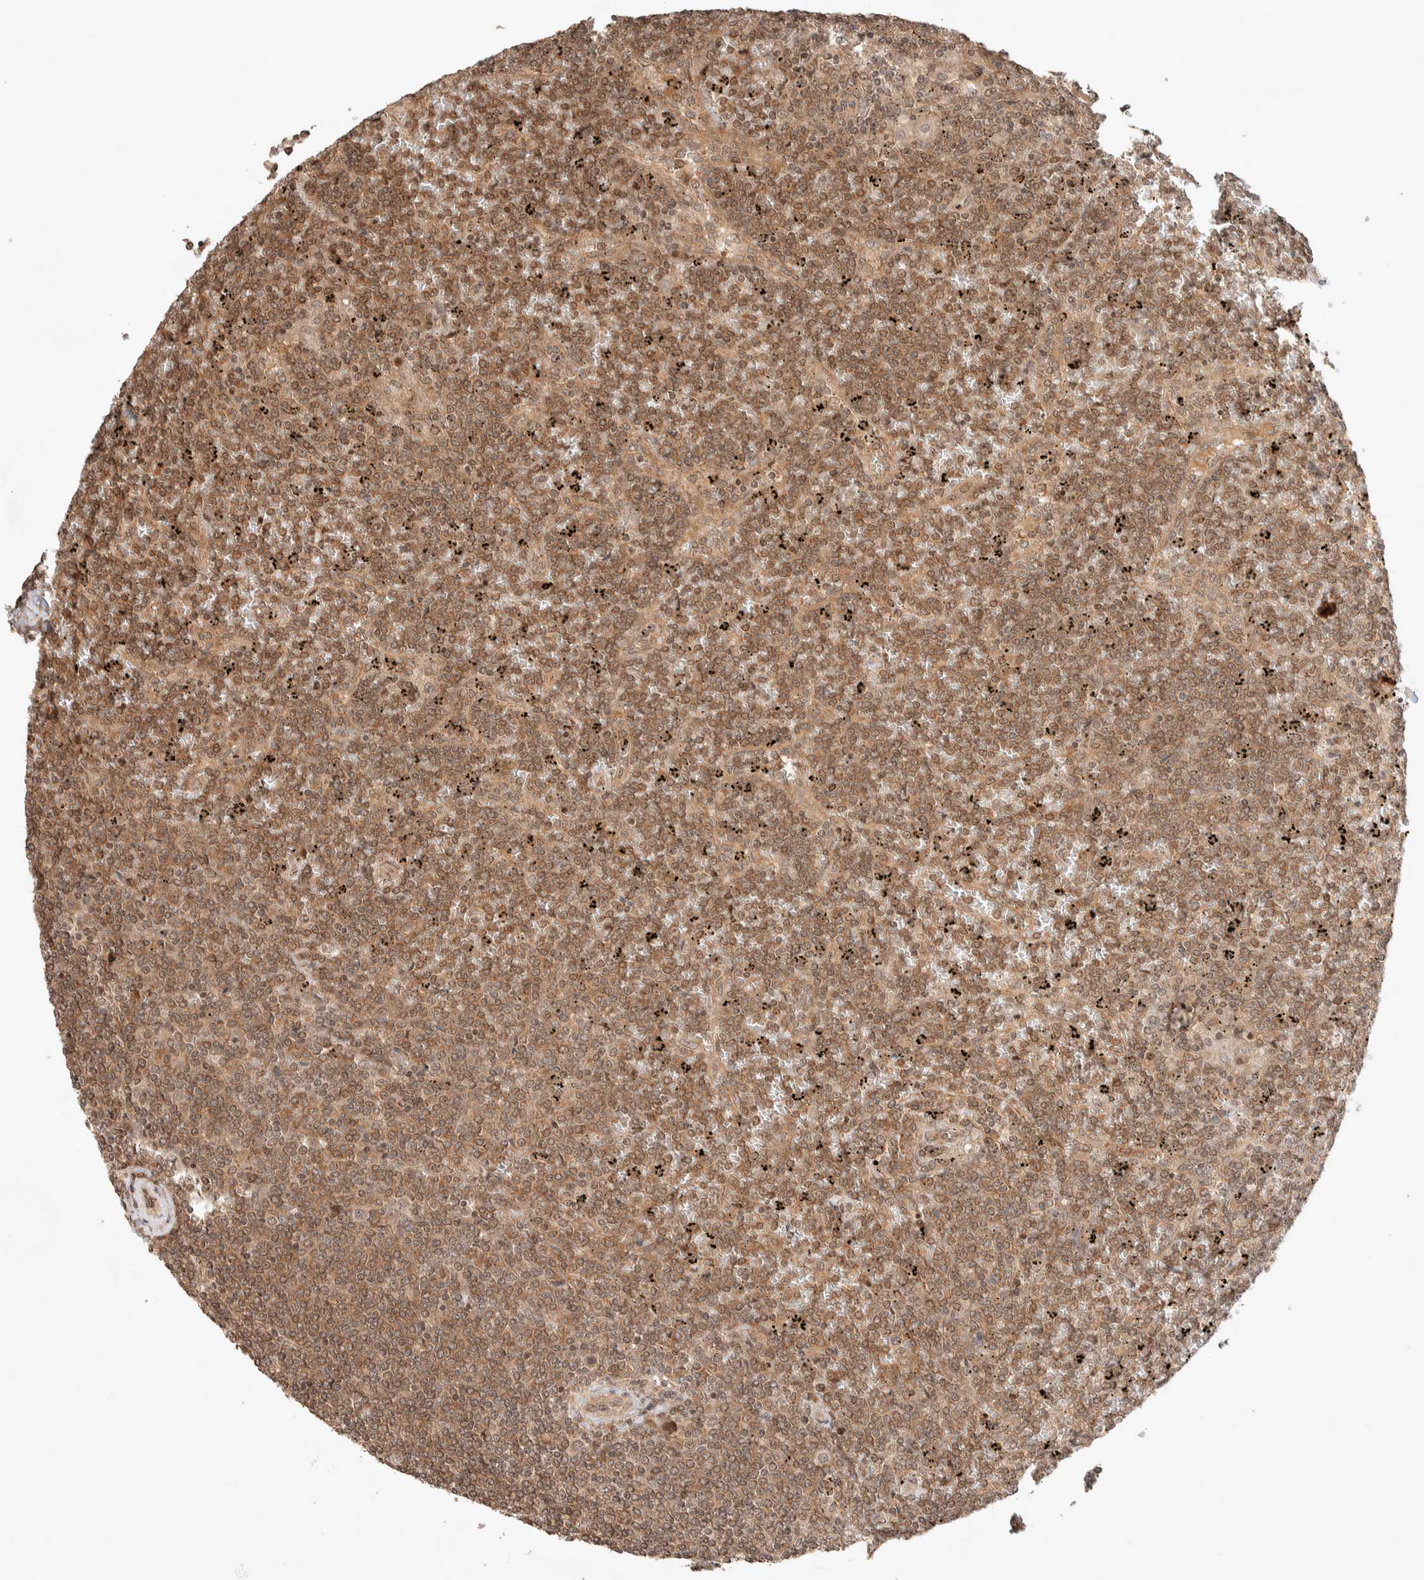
{"staining": {"intensity": "weak", "quantity": ">75%", "location": "nuclear"}, "tissue": "lymphoma", "cell_type": "Tumor cells", "image_type": "cancer", "snomed": [{"axis": "morphology", "description": "Malignant lymphoma, non-Hodgkin's type, Low grade"}, {"axis": "topography", "description": "Spleen"}], "caption": "Tumor cells show low levels of weak nuclear staining in approximately >75% of cells in malignant lymphoma, non-Hodgkin's type (low-grade). (Brightfield microscopy of DAB IHC at high magnification).", "gene": "THRA", "patient": {"sex": "female", "age": 19}}